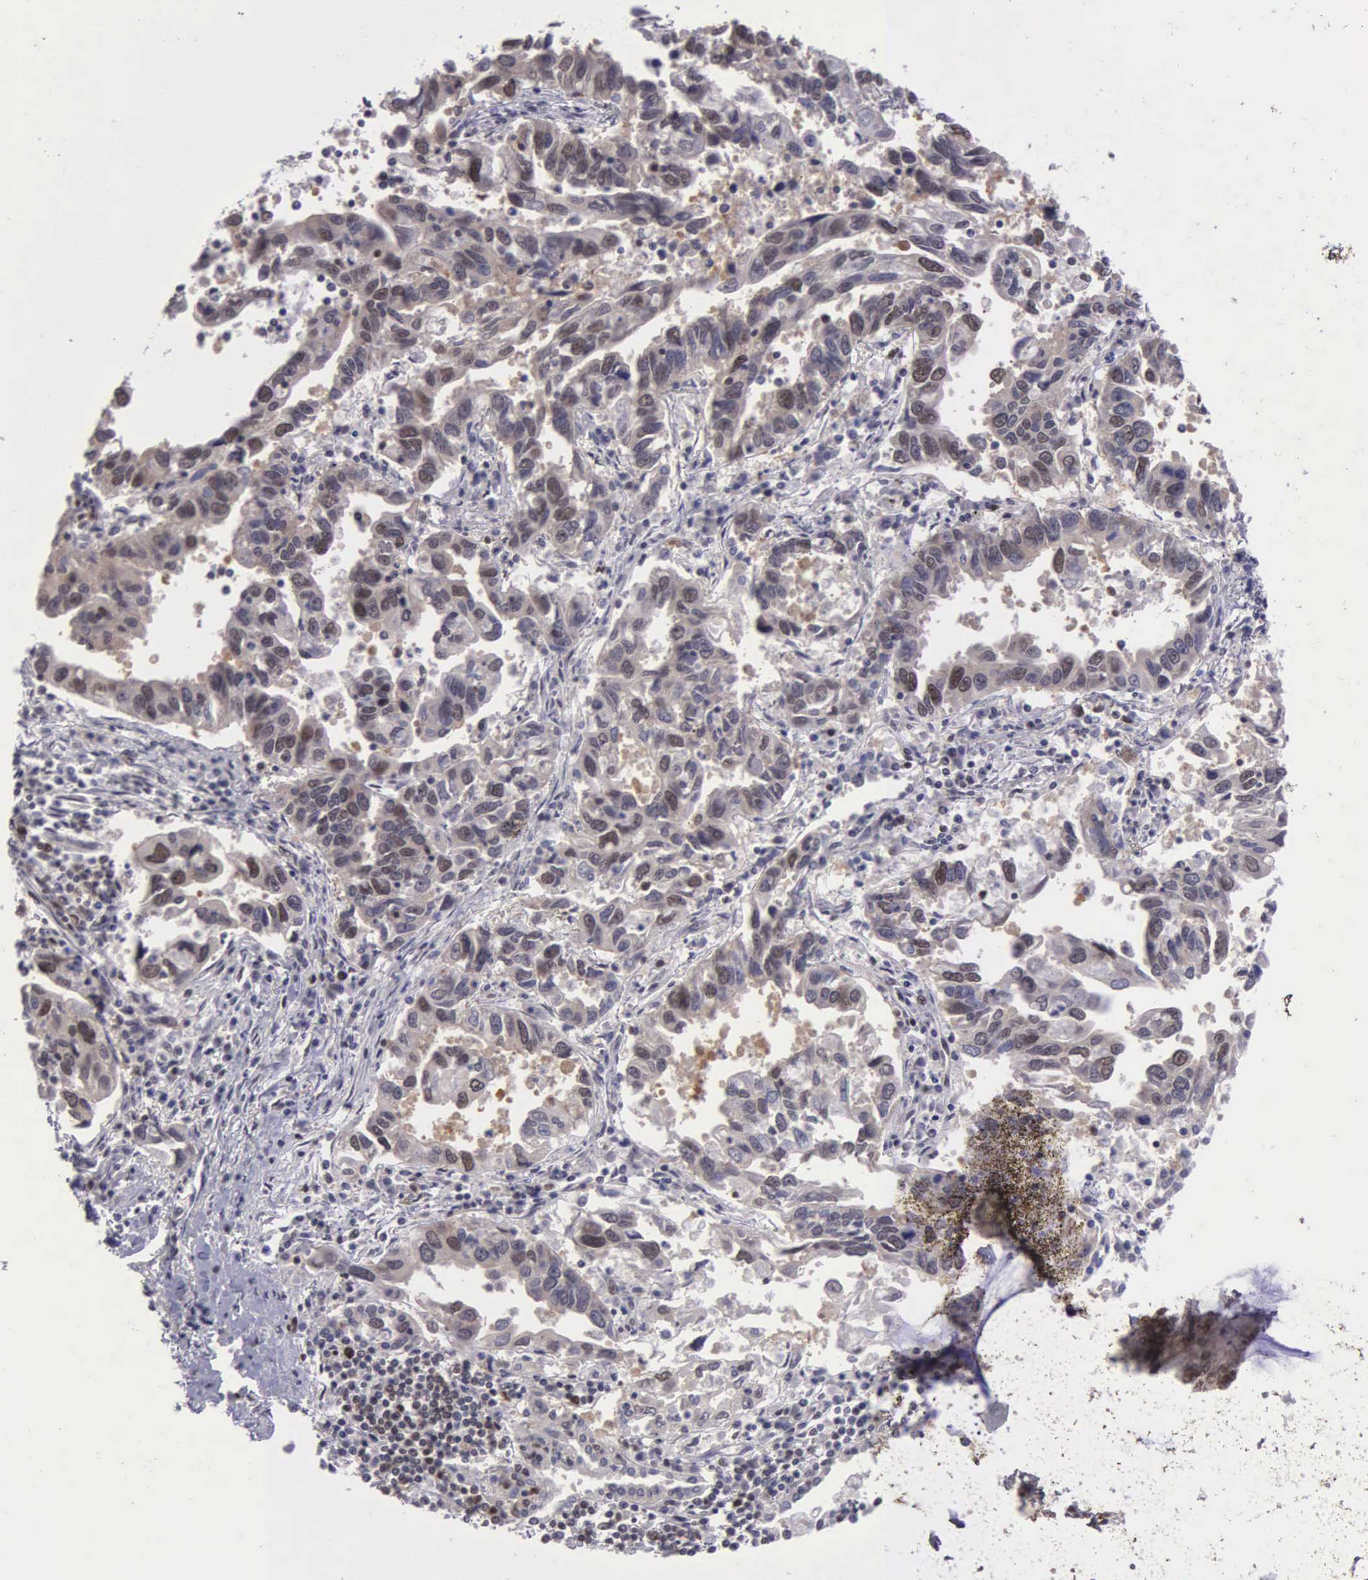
{"staining": {"intensity": "moderate", "quantity": "25%-75%", "location": "nuclear"}, "tissue": "lung cancer", "cell_type": "Tumor cells", "image_type": "cancer", "snomed": [{"axis": "morphology", "description": "Adenocarcinoma, NOS"}, {"axis": "topography", "description": "Lung"}], "caption": "This is an image of IHC staining of adenocarcinoma (lung), which shows moderate expression in the nuclear of tumor cells.", "gene": "UBR7", "patient": {"sex": "male", "age": 48}}